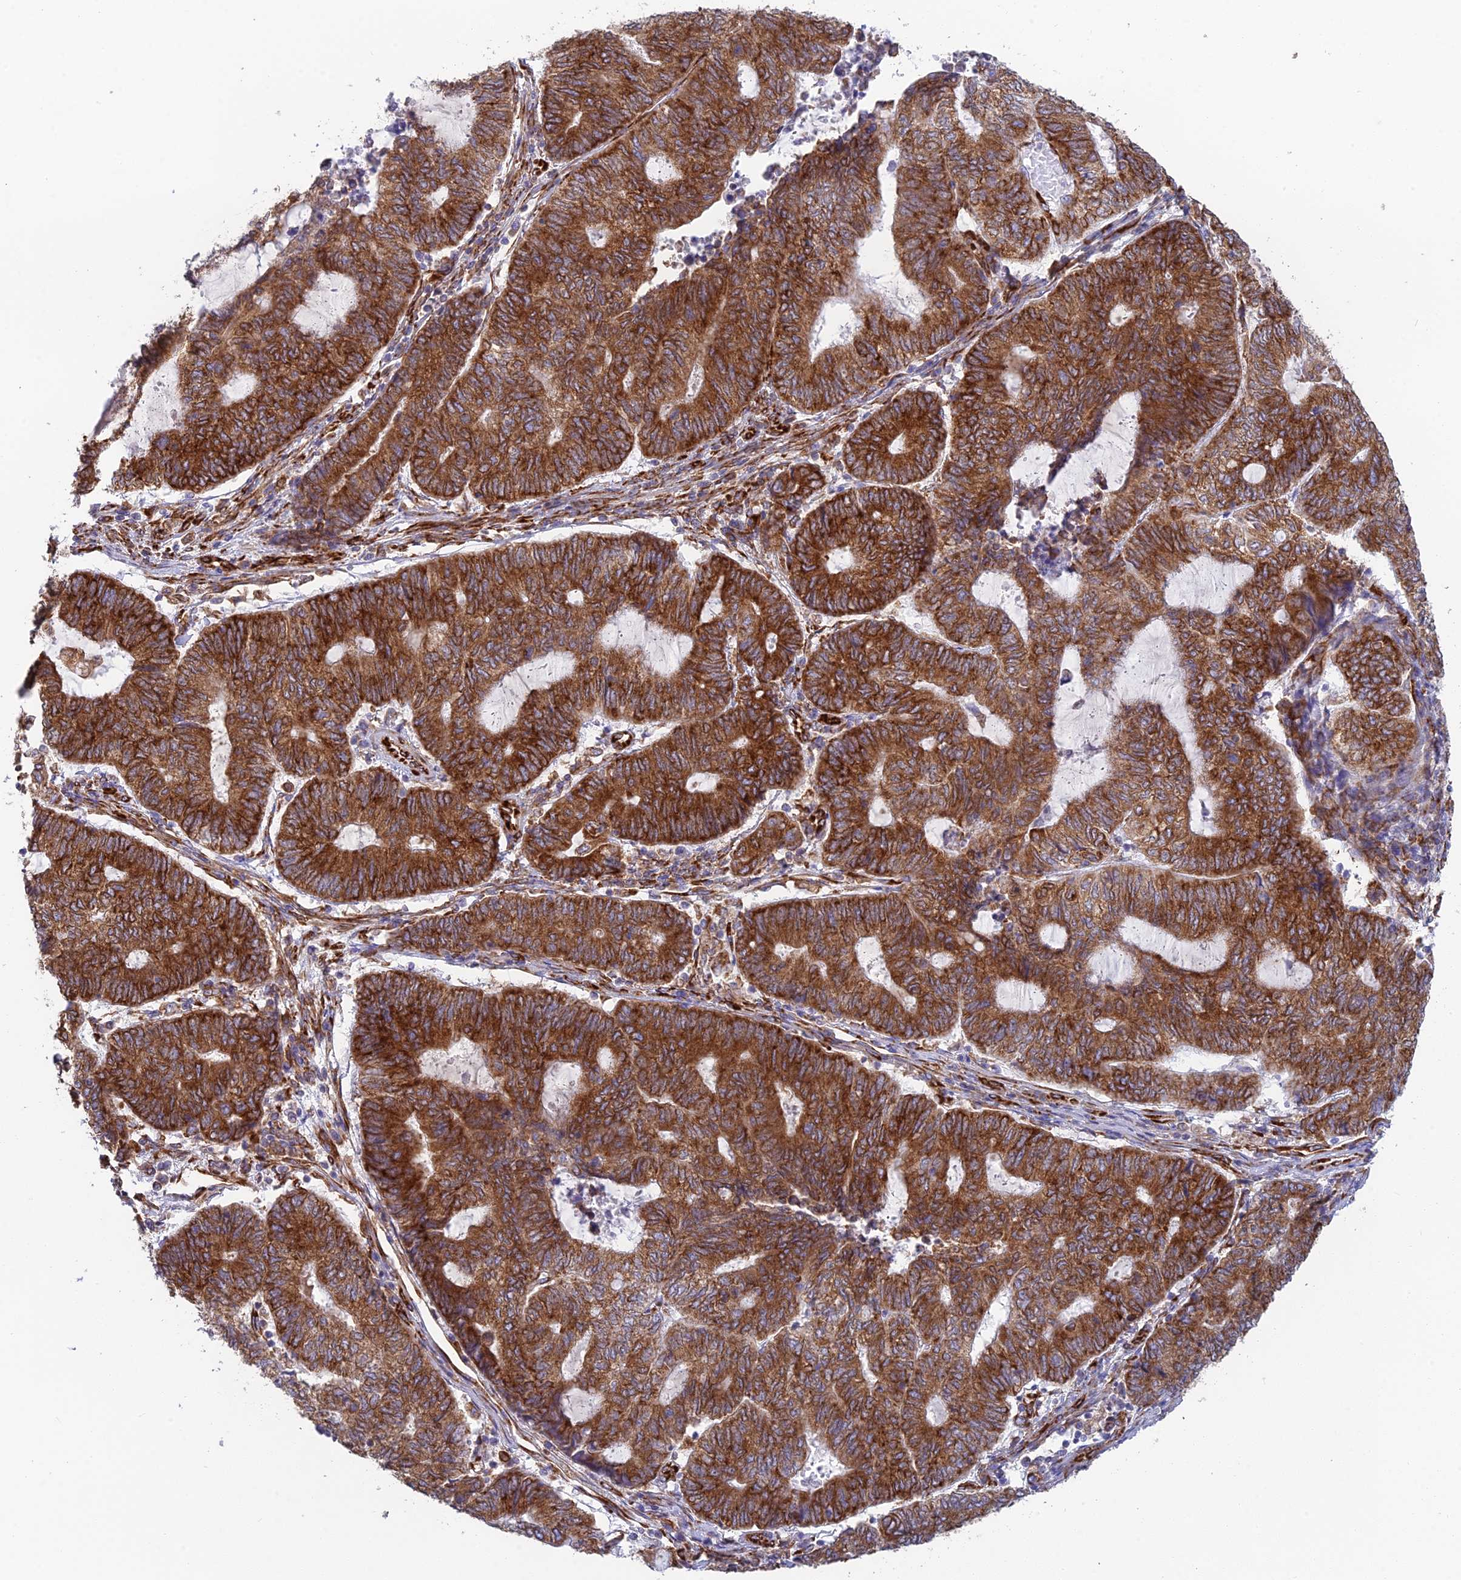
{"staining": {"intensity": "strong", "quantity": ">75%", "location": "cytoplasmic/membranous"}, "tissue": "endometrial cancer", "cell_type": "Tumor cells", "image_type": "cancer", "snomed": [{"axis": "morphology", "description": "Adenocarcinoma, NOS"}, {"axis": "topography", "description": "Uterus"}, {"axis": "topography", "description": "Endometrium"}], "caption": "IHC histopathology image of neoplastic tissue: human adenocarcinoma (endometrial) stained using immunohistochemistry displays high levels of strong protein expression localized specifically in the cytoplasmic/membranous of tumor cells, appearing as a cytoplasmic/membranous brown color.", "gene": "CCDC69", "patient": {"sex": "female", "age": 70}}